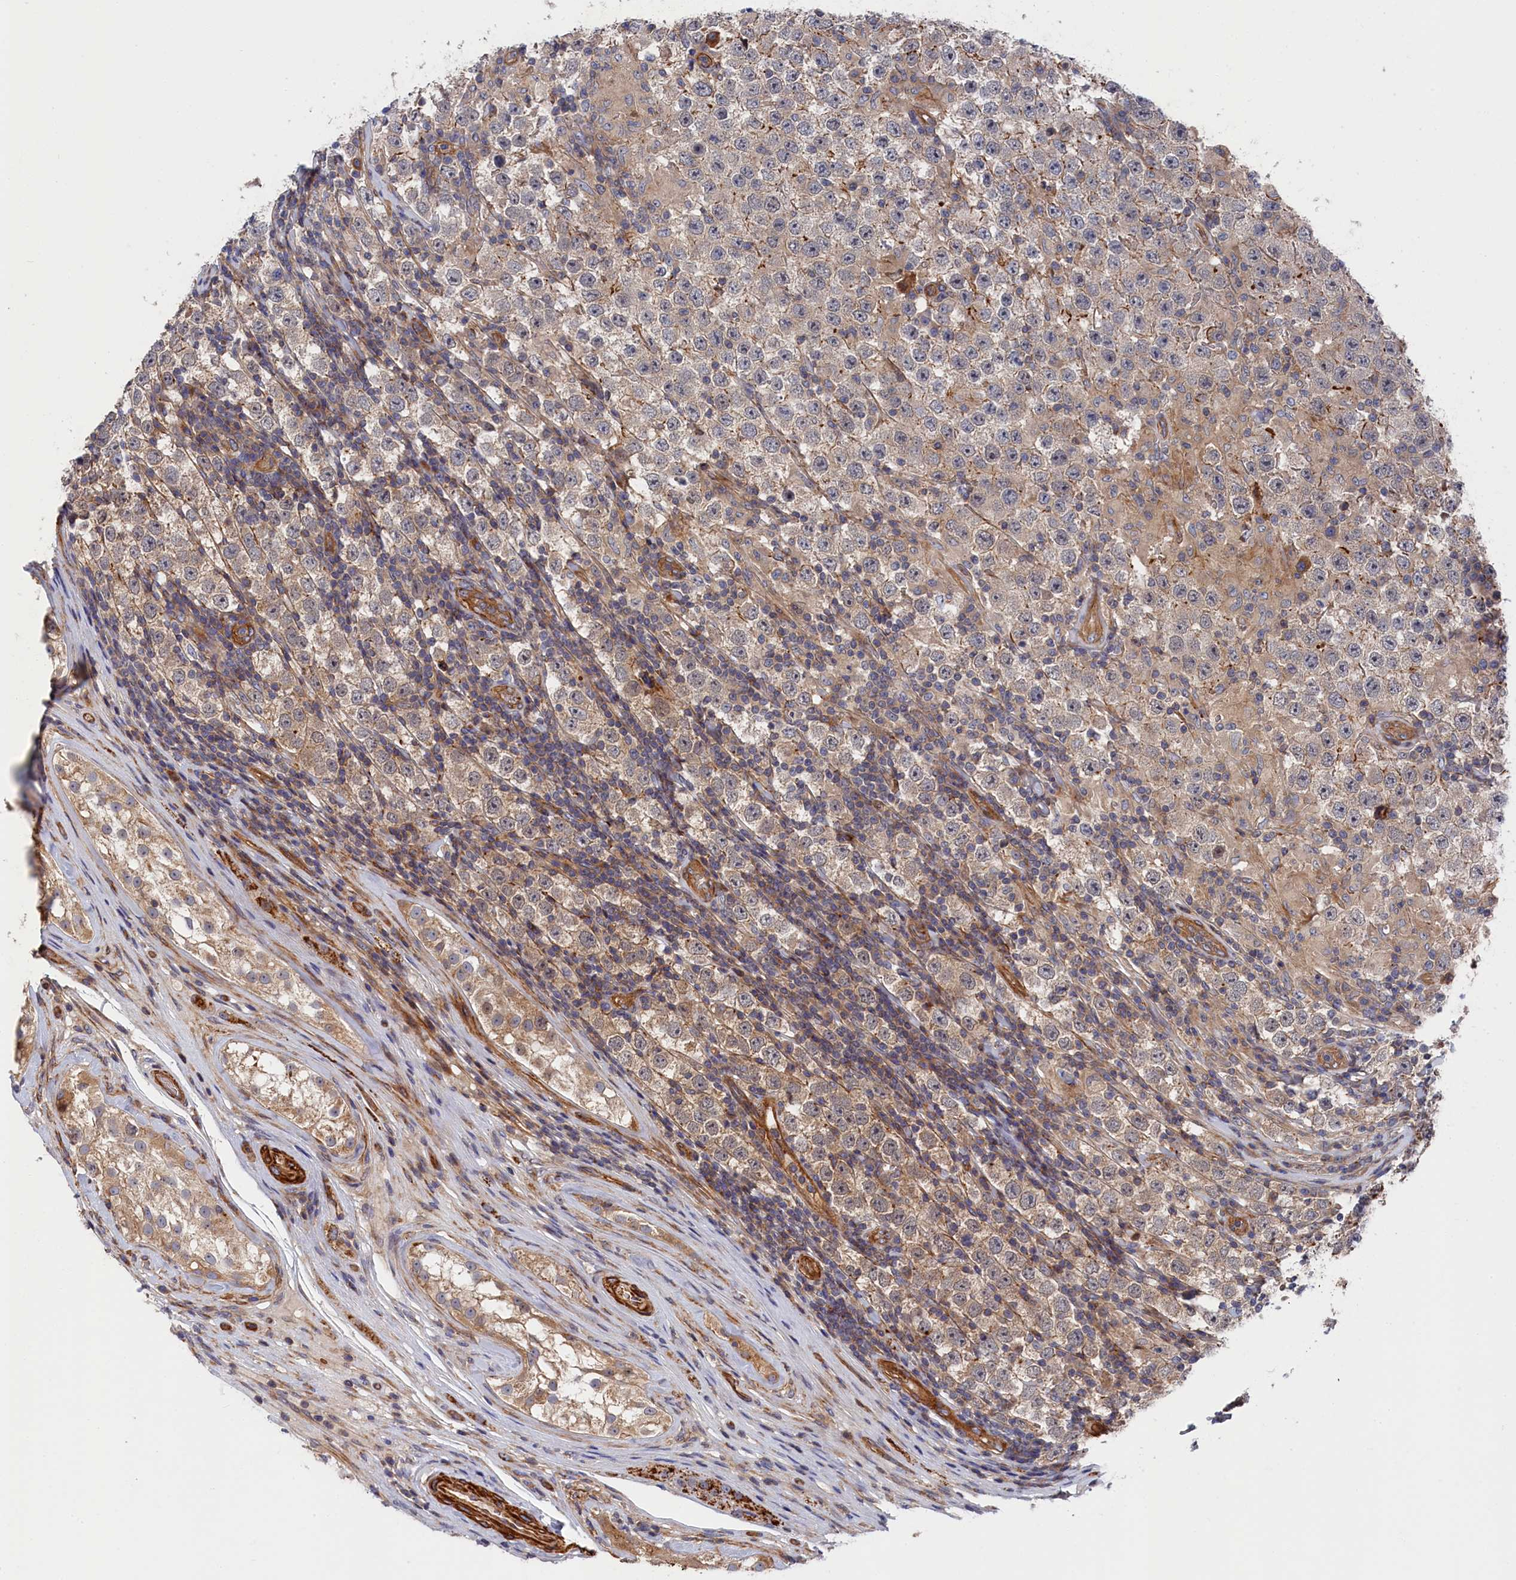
{"staining": {"intensity": "weak", "quantity": "25%-75%", "location": "cytoplasmic/membranous"}, "tissue": "testis cancer", "cell_type": "Tumor cells", "image_type": "cancer", "snomed": [{"axis": "morphology", "description": "Normal tissue, NOS"}, {"axis": "morphology", "description": "Urothelial carcinoma, High grade"}, {"axis": "morphology", "description": "Seminoma, NOS"}, {"axis": "morphology", "description": "Carcinoma, Embryonal, NOS"}, {"axis": "topography", "description": "Urinary bladder"}, {"axis": "topography", "description": "Testis"}], "caption": "Protein expression analysis of human testis cancer (embryonal carcinoma) reveals weak cytoplasmic/membranous expression in approximately 25%-75% of tumor cells.", "gene": "LDHD", "patient": {"sex": "male", "age": 41}}